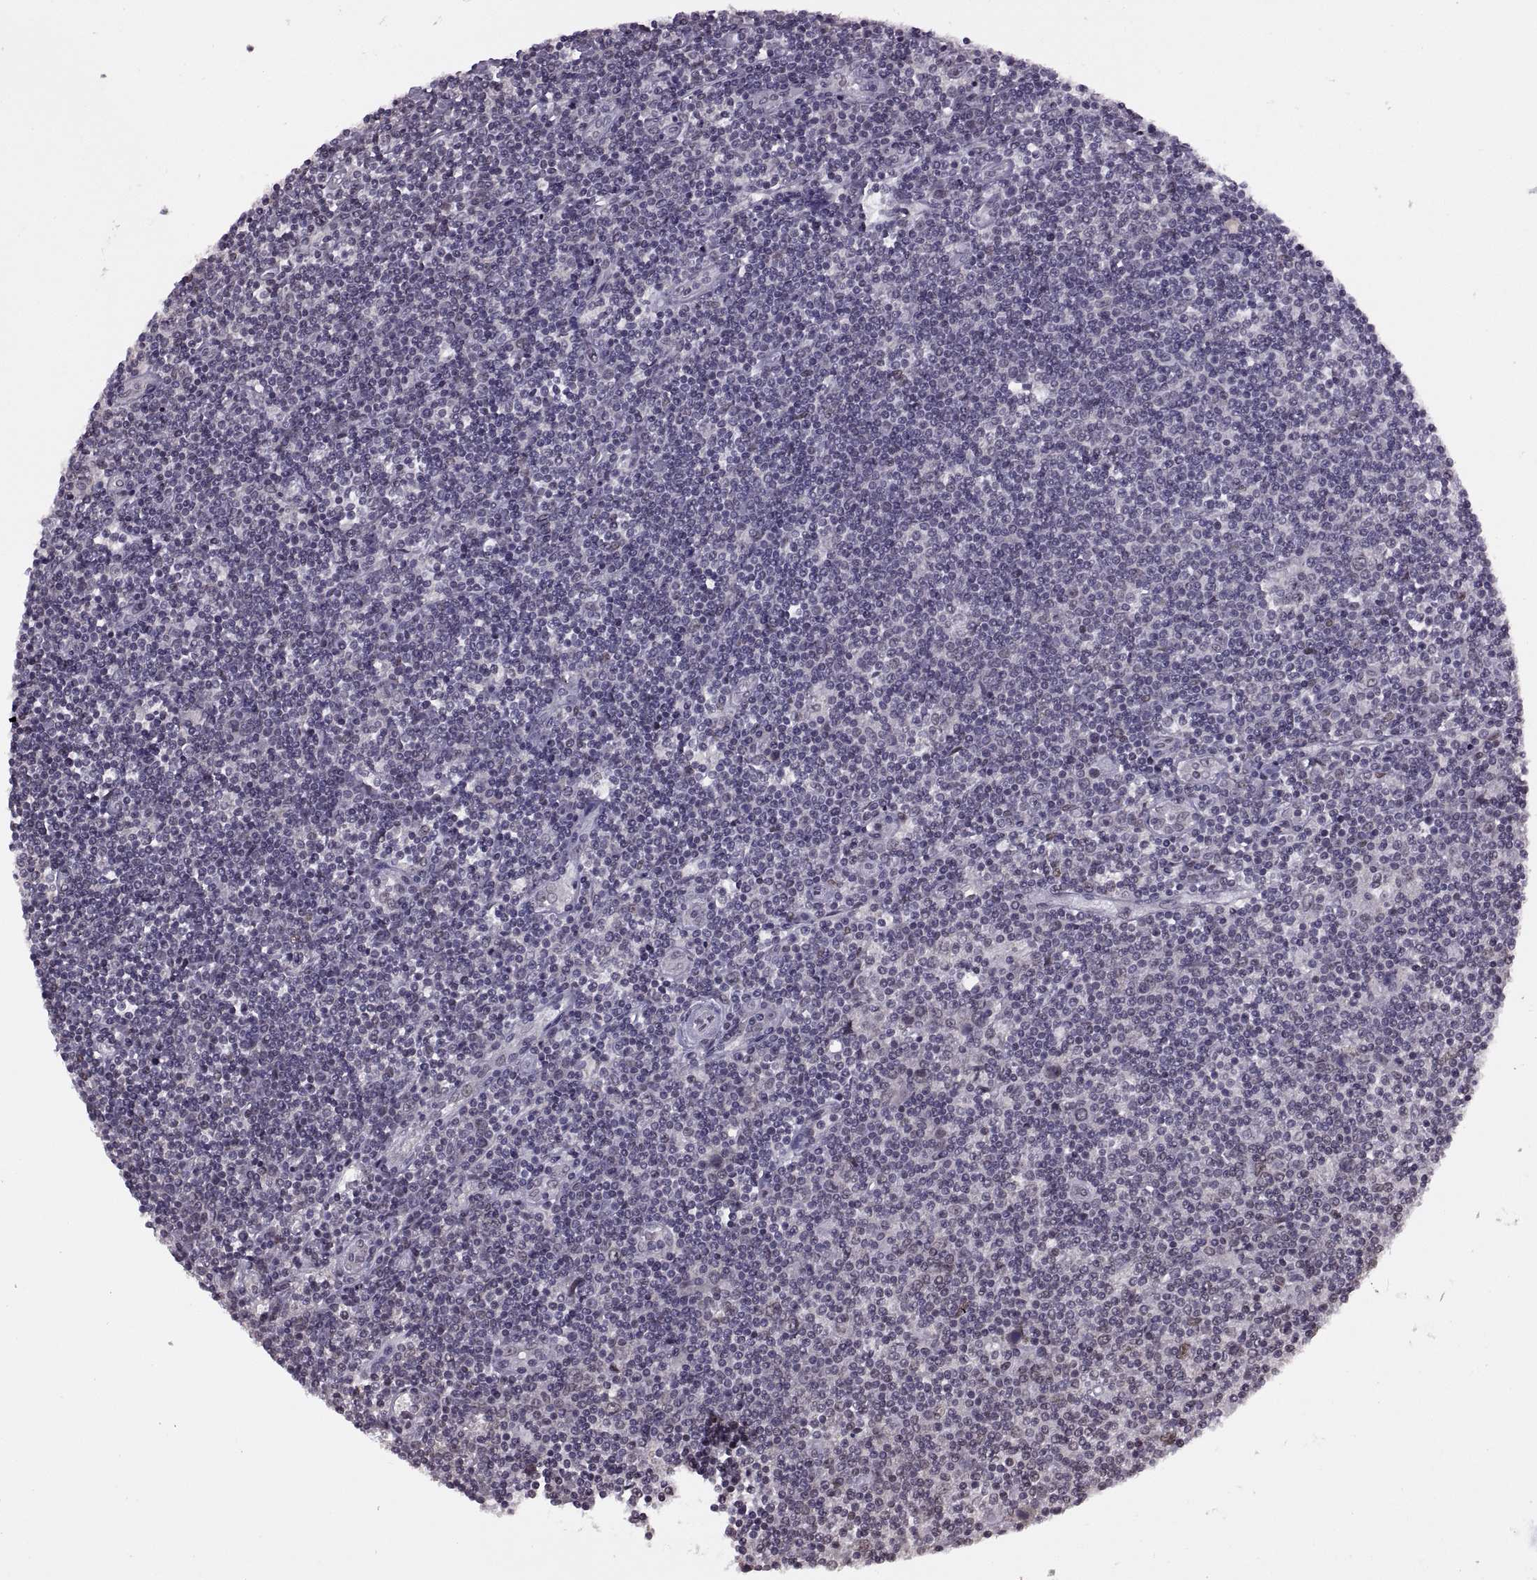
{"staining": {"intensity": "negative", "quantity": "none", "location": "none"}, "tissue": "lymphoma", "cell_type": "Tumor cells", "image_type": "cancer", "snomed": [{"axis": "morphology", "description": "Hodgkin's disease, NOS"}, {"axis": "topography", "description": "Lymph node"}], "caption": "DAB immunohistochemical staining of lymphoma exhibits no significant expression in tumor cells.", "gene": "INTS3", "patient": {"sex": "male", "age": 40}}